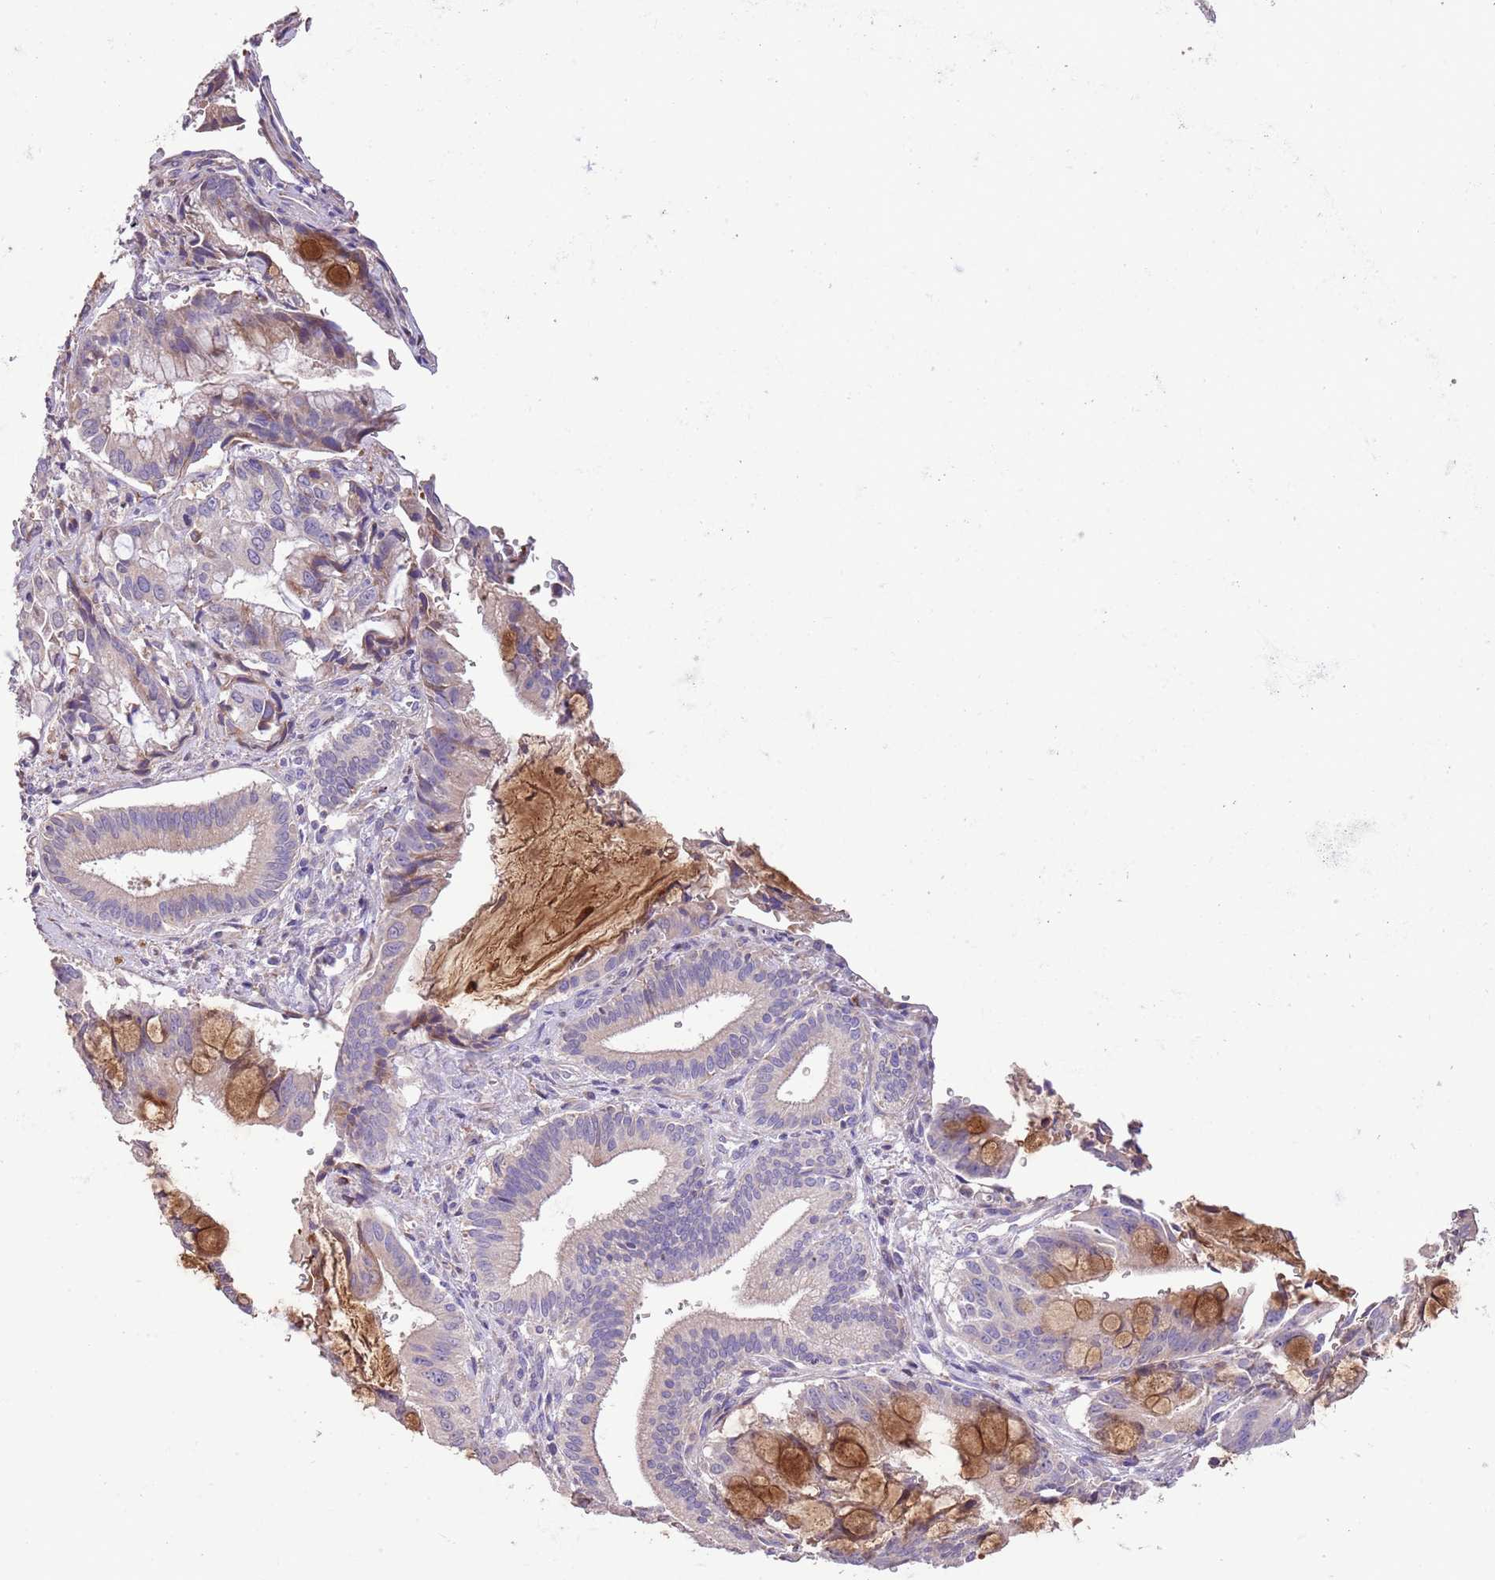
{"staining": {"intensity": "moderate", "quantity": "<25%", "location": "cytoplasmic/membranous"}, "tissue": "pancreatic cancer", "cell_type": "Tumor cells", "image_type": "cancer", "snomed": [{"axis": "morphology", "description": "Adenocarcinoma, NOS"}, {"axis": "topography", "description": "Pancreas"}], "caption": "There is low levels of moderate cytoplasmic/membranous positivity in tumor cells of pancreatic adenocarcinoma, as demonstrated by immunohistochemical staining (brown color).", "gene": "PIGA", "patient": {"sex": "male", "age": 68}}